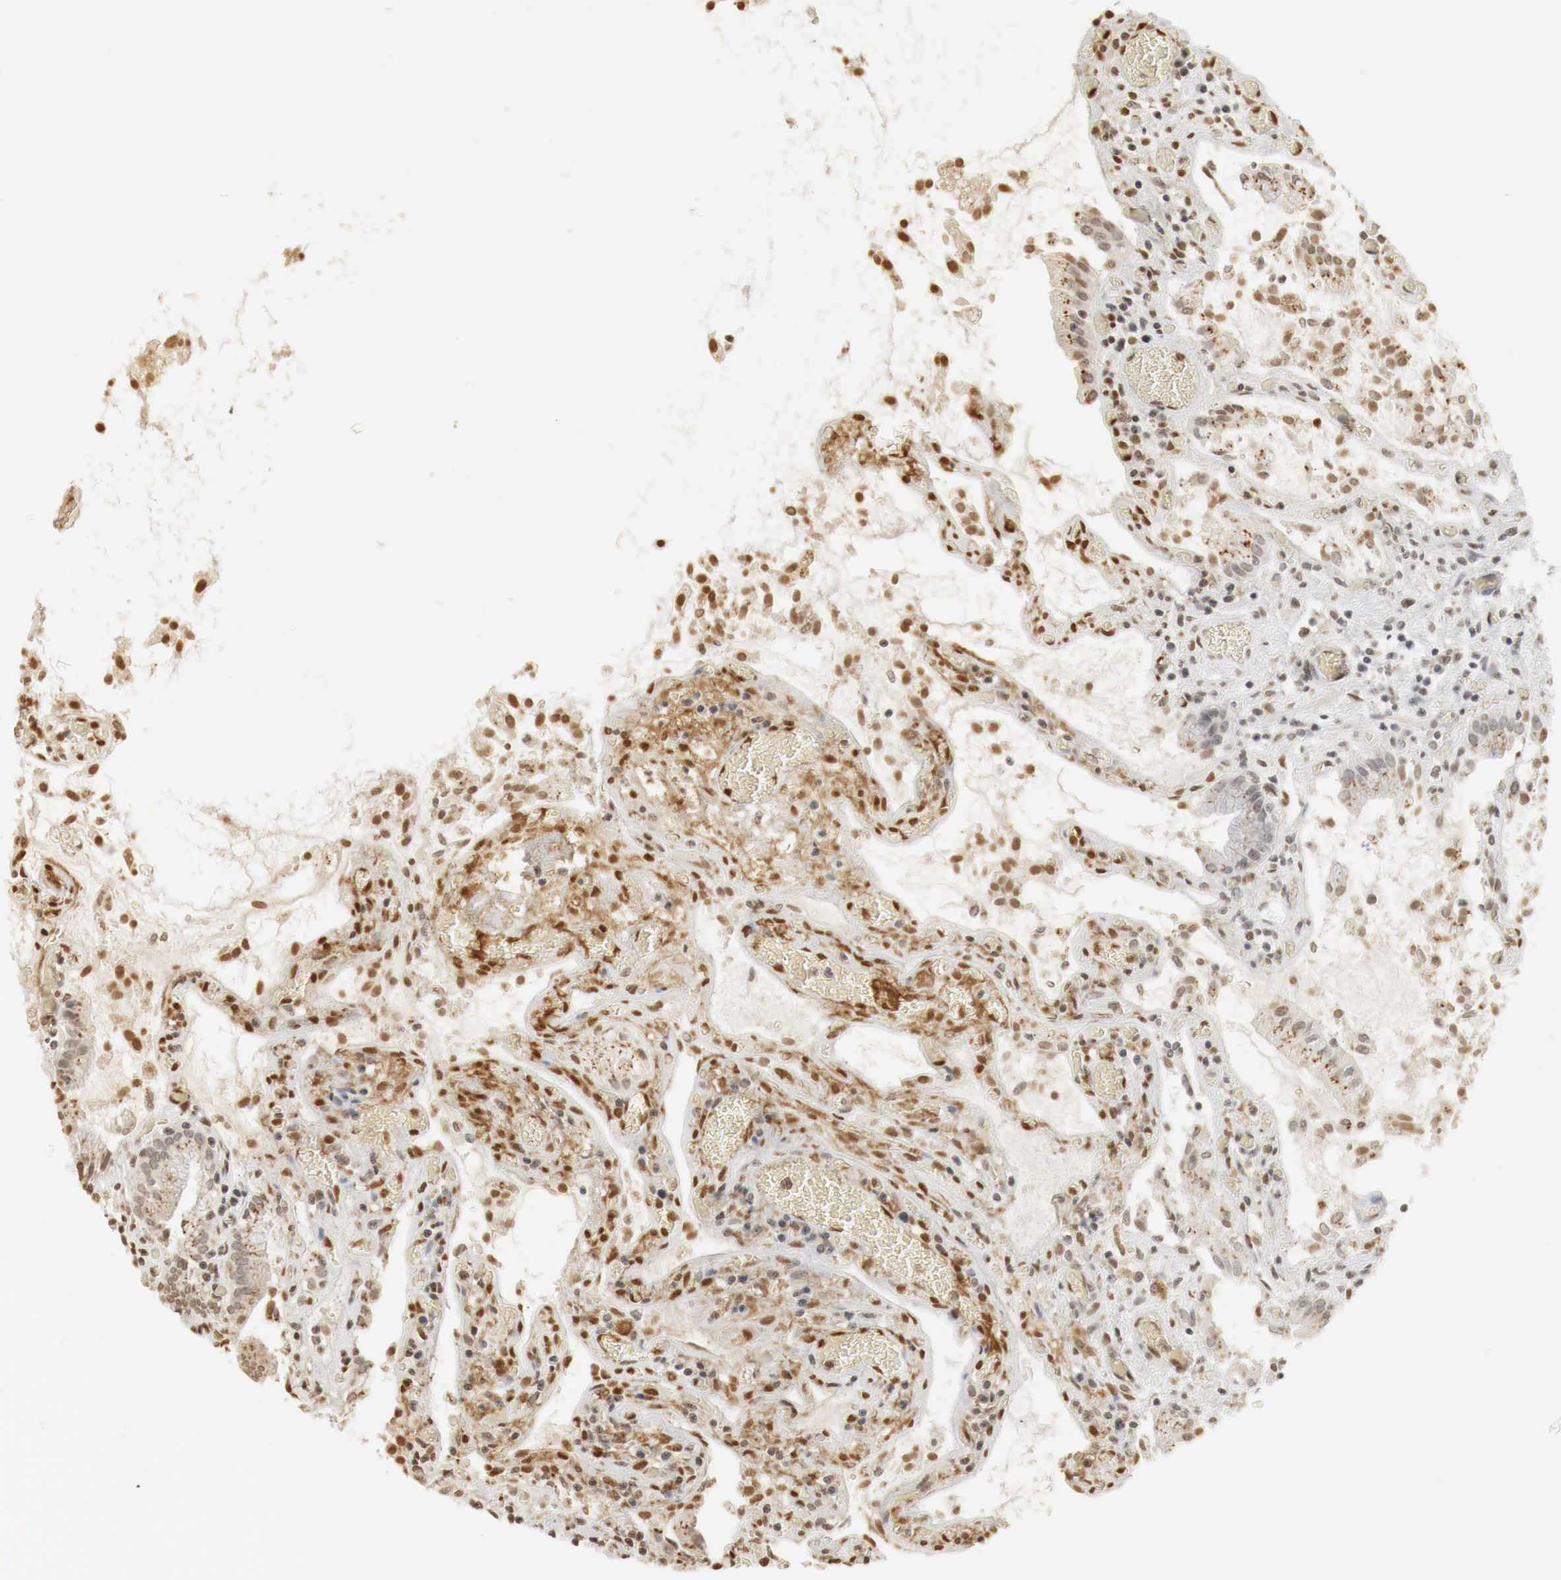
{"staining": {"intensity": "moderate", "quantity": "25%-75%", "location": "cytoplasmic/membranous,nuclear"}, "tissue": "gallbladder", "cell_type": "Glandular cells", "image_type": "normal", "snomed": [{"axis": "morphology", "description": "Normal tissue, NOS"}, {"axis": "topography", "description": "Gallbladder"}], "caption": "The image exhibits a brown stain indicating the presence of a protein in the cytoplasmic/membranous,nuclear of glandular cells in gallbladder.", "gene": "ERBB4", "patient": {"sex": "male", "age": 73}}